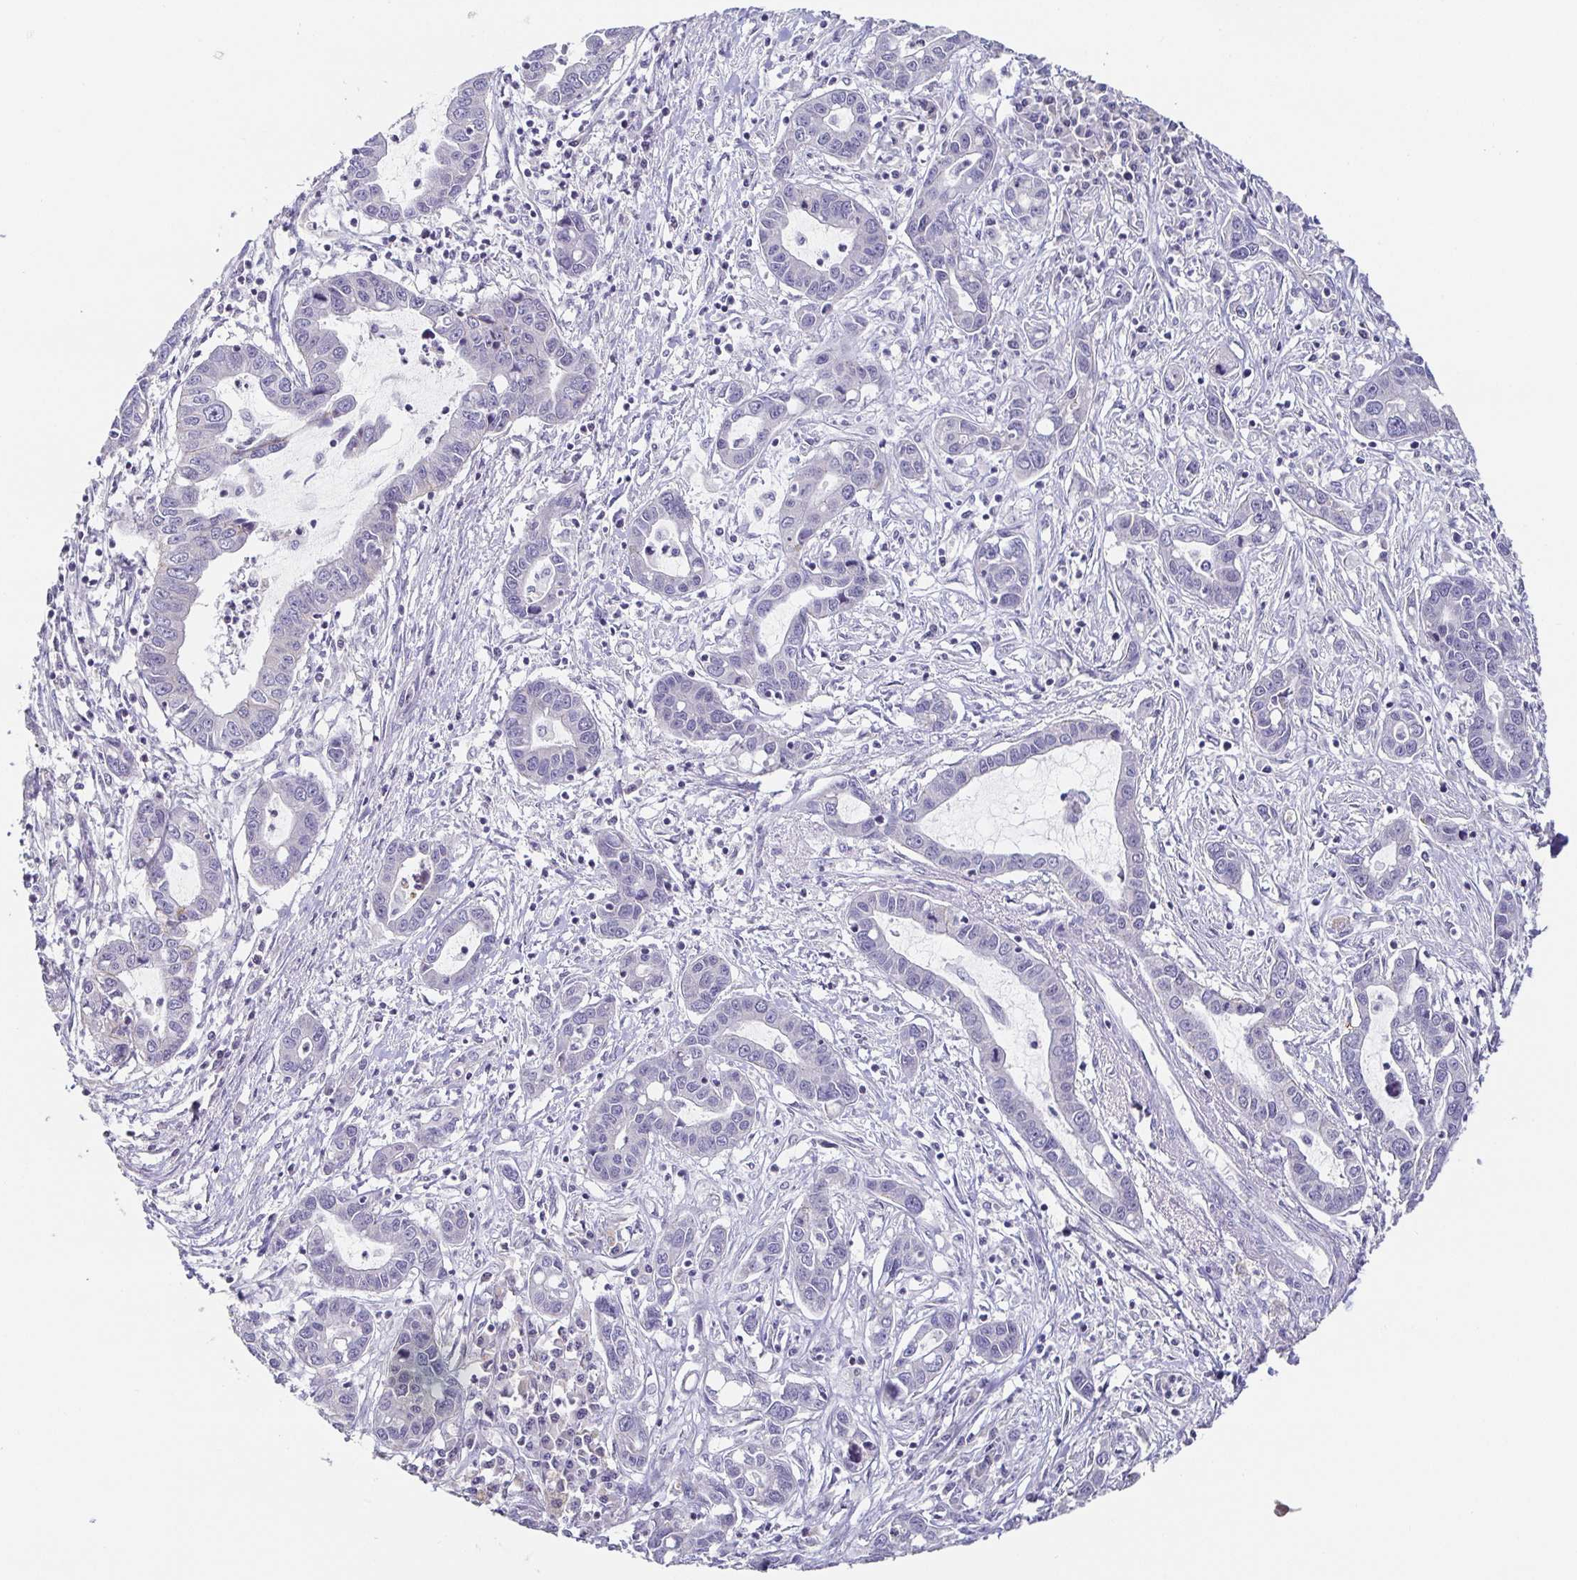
{"staining": {"intensity": "negative", "quantity": "none", "location": "none"}, "tissue": "liver cancer", "cell_type": "Tumor cells", "image_type": "cancer", "snomed": [{"axis": "morphology", "description": "Cholangiocarcinoma"}, {"axis": "topography", "description": "Liver"}], "caption": "Immunohistochemistry (IHC) image of human liver cancer (cholangiocarcinoma) stained for a protein (brown), which reveals no staining in tumor cells.", "gene": "PIWIL3", "patient": {"sex": "male", "age": 58}}